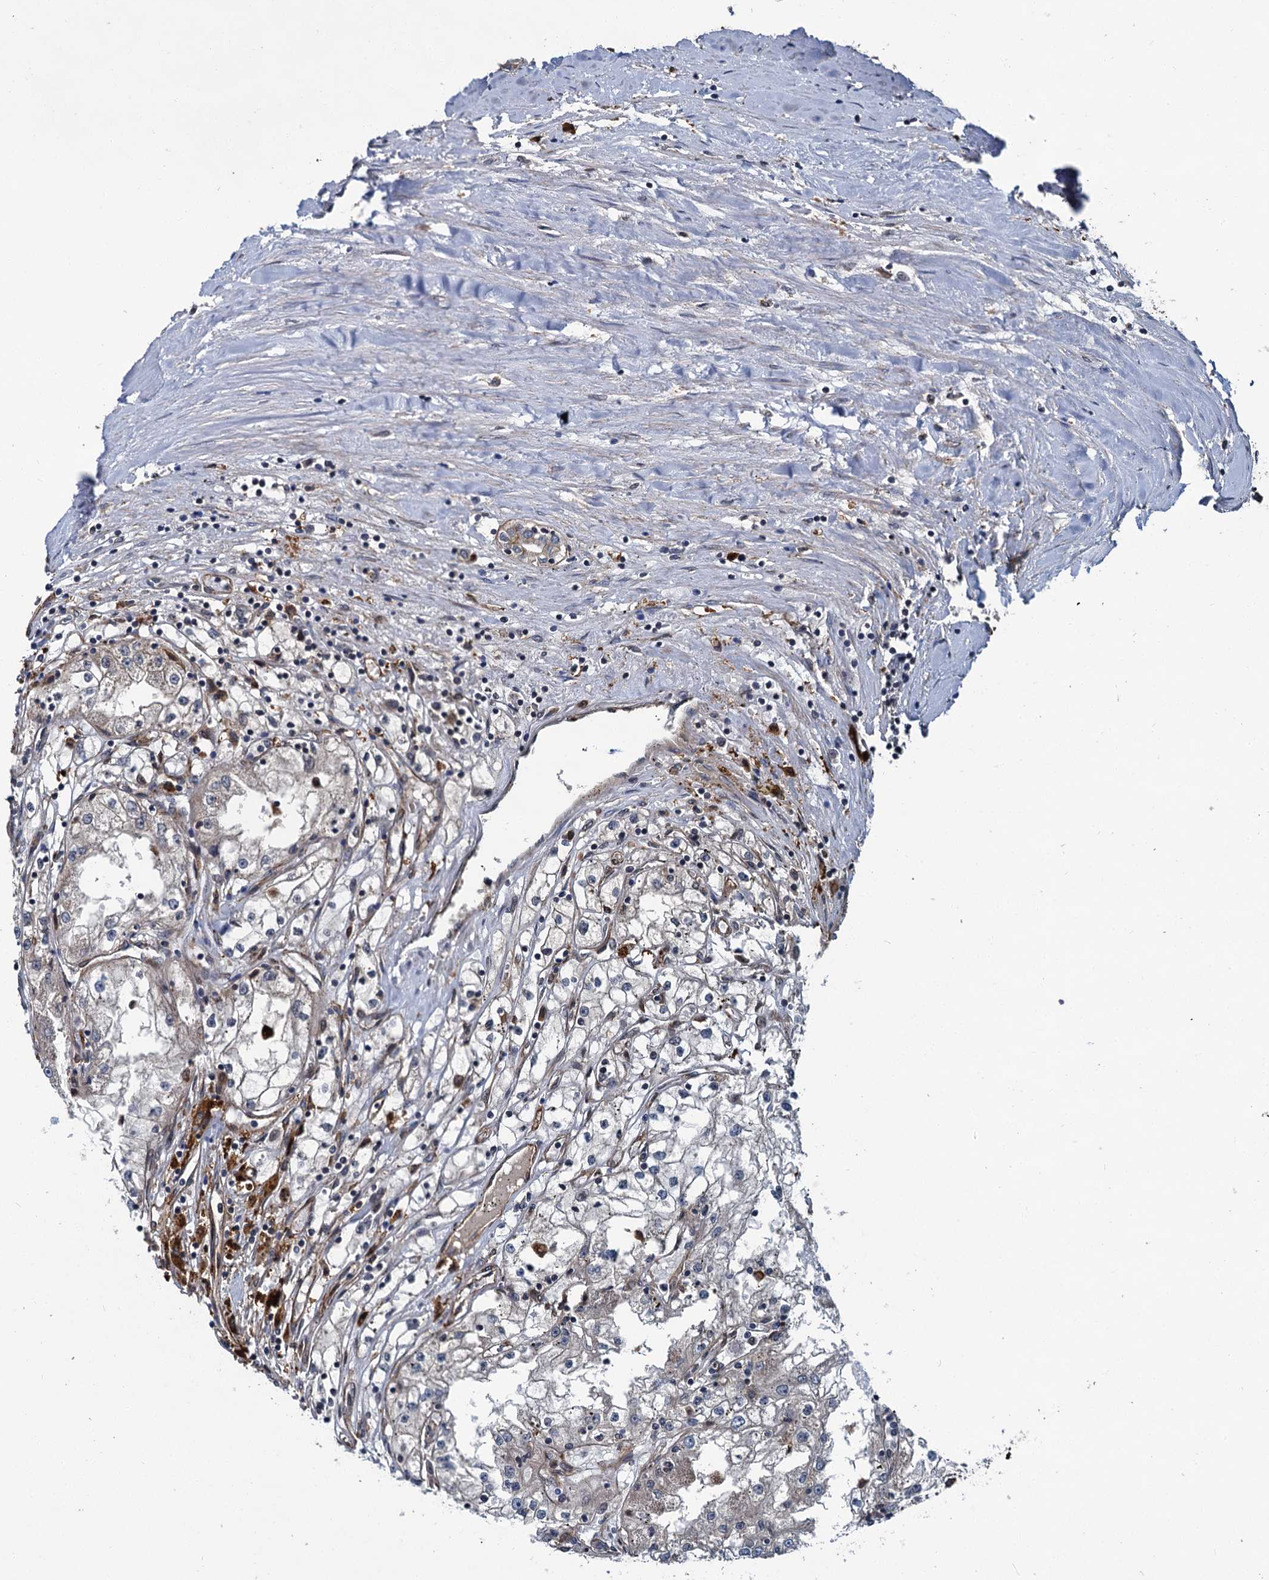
{"staining": {"intensity": "weak", "quantity": "<25%", "location": "cytoplasmic/membranous"}, "tissue": "renal cancer", "cell_type": "Tumor cells", "image_type": "cancer", "snomed": [{"axis": "morphology", "description": "Adenocarcinoma, NOS"}, {"axis": "topography", "description": "Kidney"}], "caption": "An IHC micrograph of renal cancer is shown. There is no staining in tumor cells of renal cancer.", "gene": "ZFYVE19", "patient": {"sex": "male", "age": 56}}